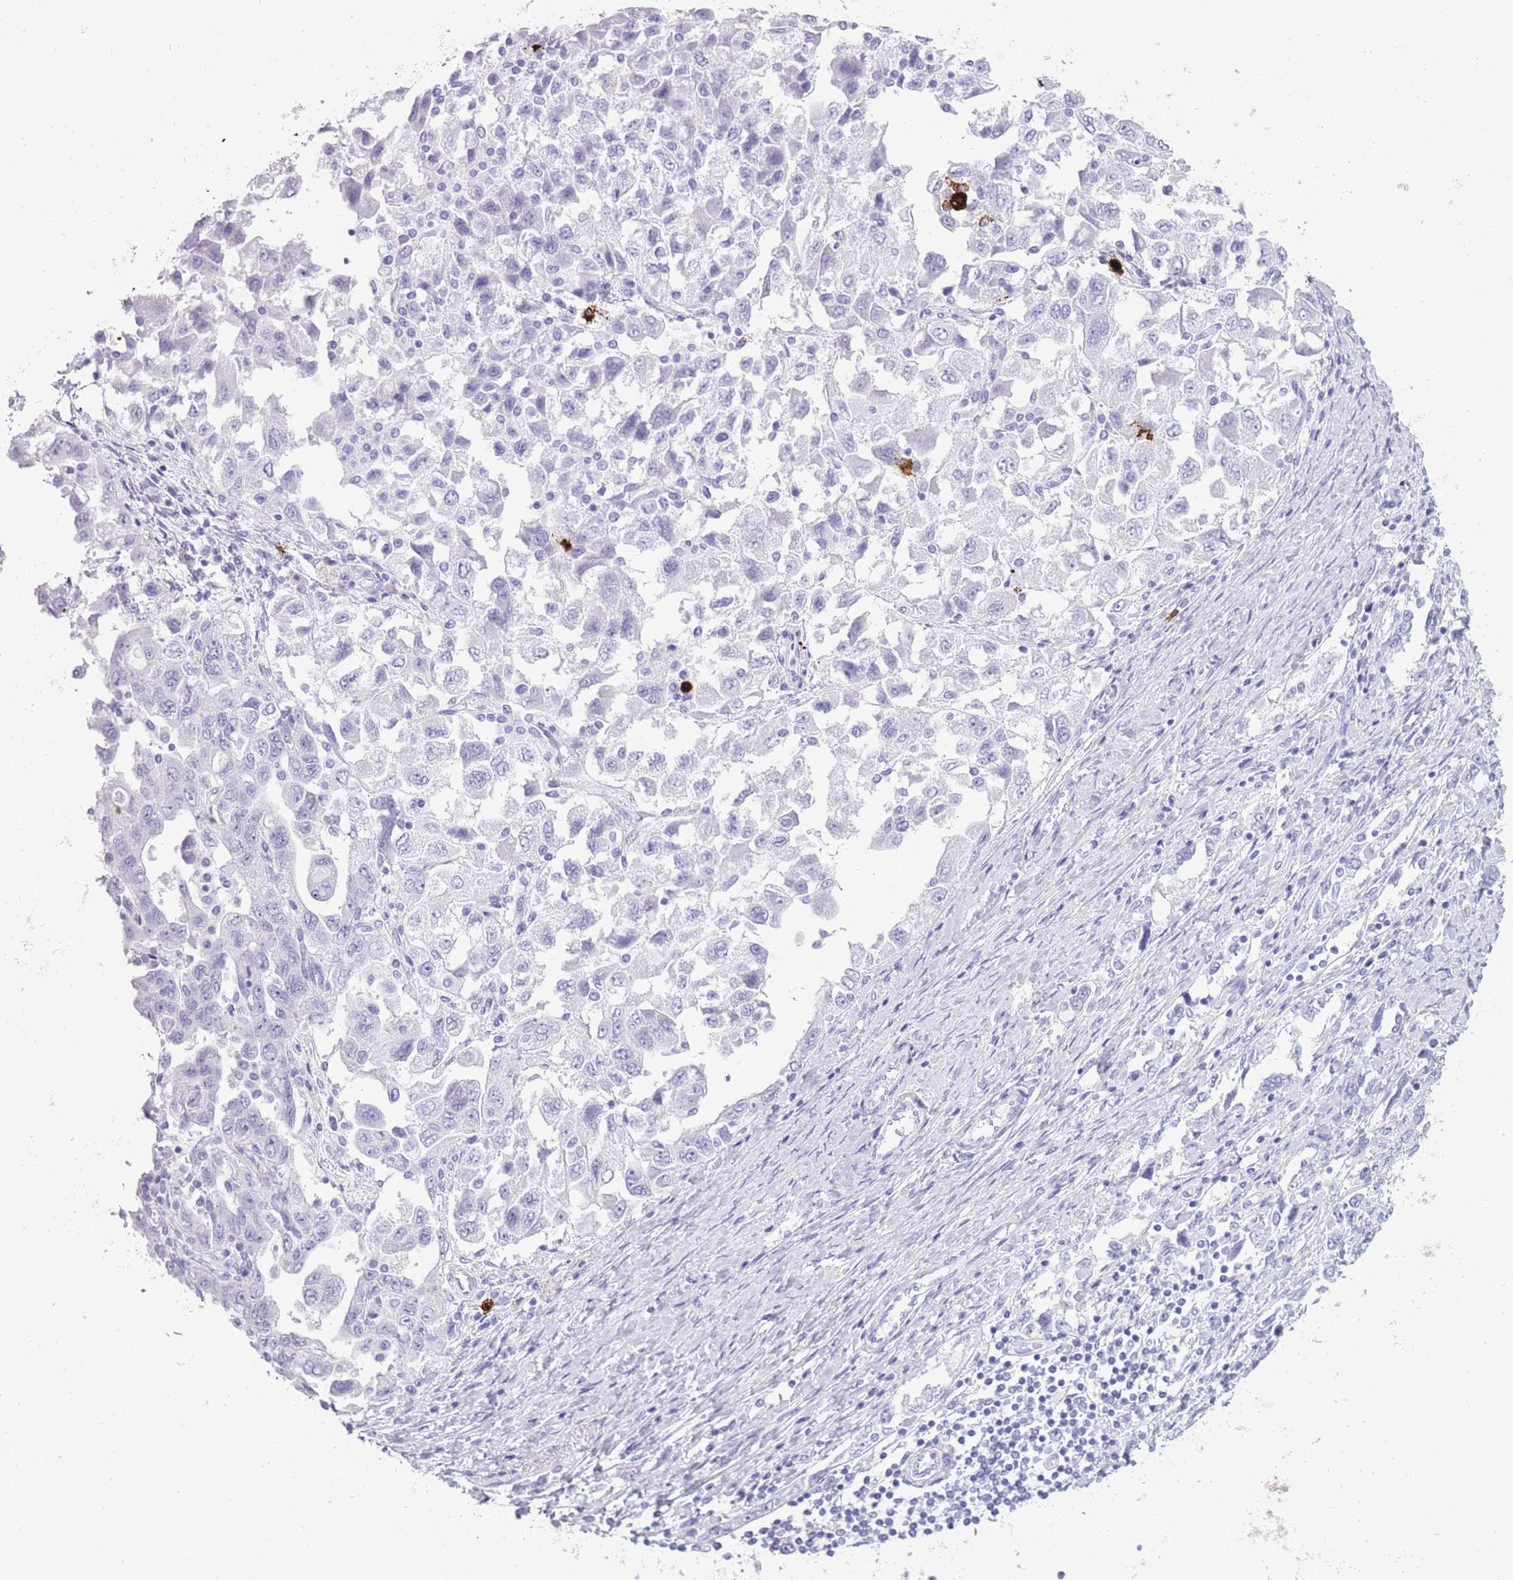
{"staining": {"intensity": "negative", "quantity": "none", "location": "none"}, "tissue": "ovarian cancer", "cell_type": "Tumor cells", "image_type": "cancer", "snomed": [{"axis": "morphology", "description": "Carcinoma, NOS"}, {"axis": "morphology", "description": "Cystadenocarcinoma, serous, NOS"}, {"axis": "topography", "description": "Ovary"}], "caption": "Protein analysis of ovarian cancer (carcinoma) exhibits no significant staining in tumor cells. The staining is performed using DAB (3,3'-diaminobenzidine) brown chromogen with nuclei counter-stained in using hematoxylin.", "gene": "OR4F21", "patient": {"sex": "female", "age": 69}}